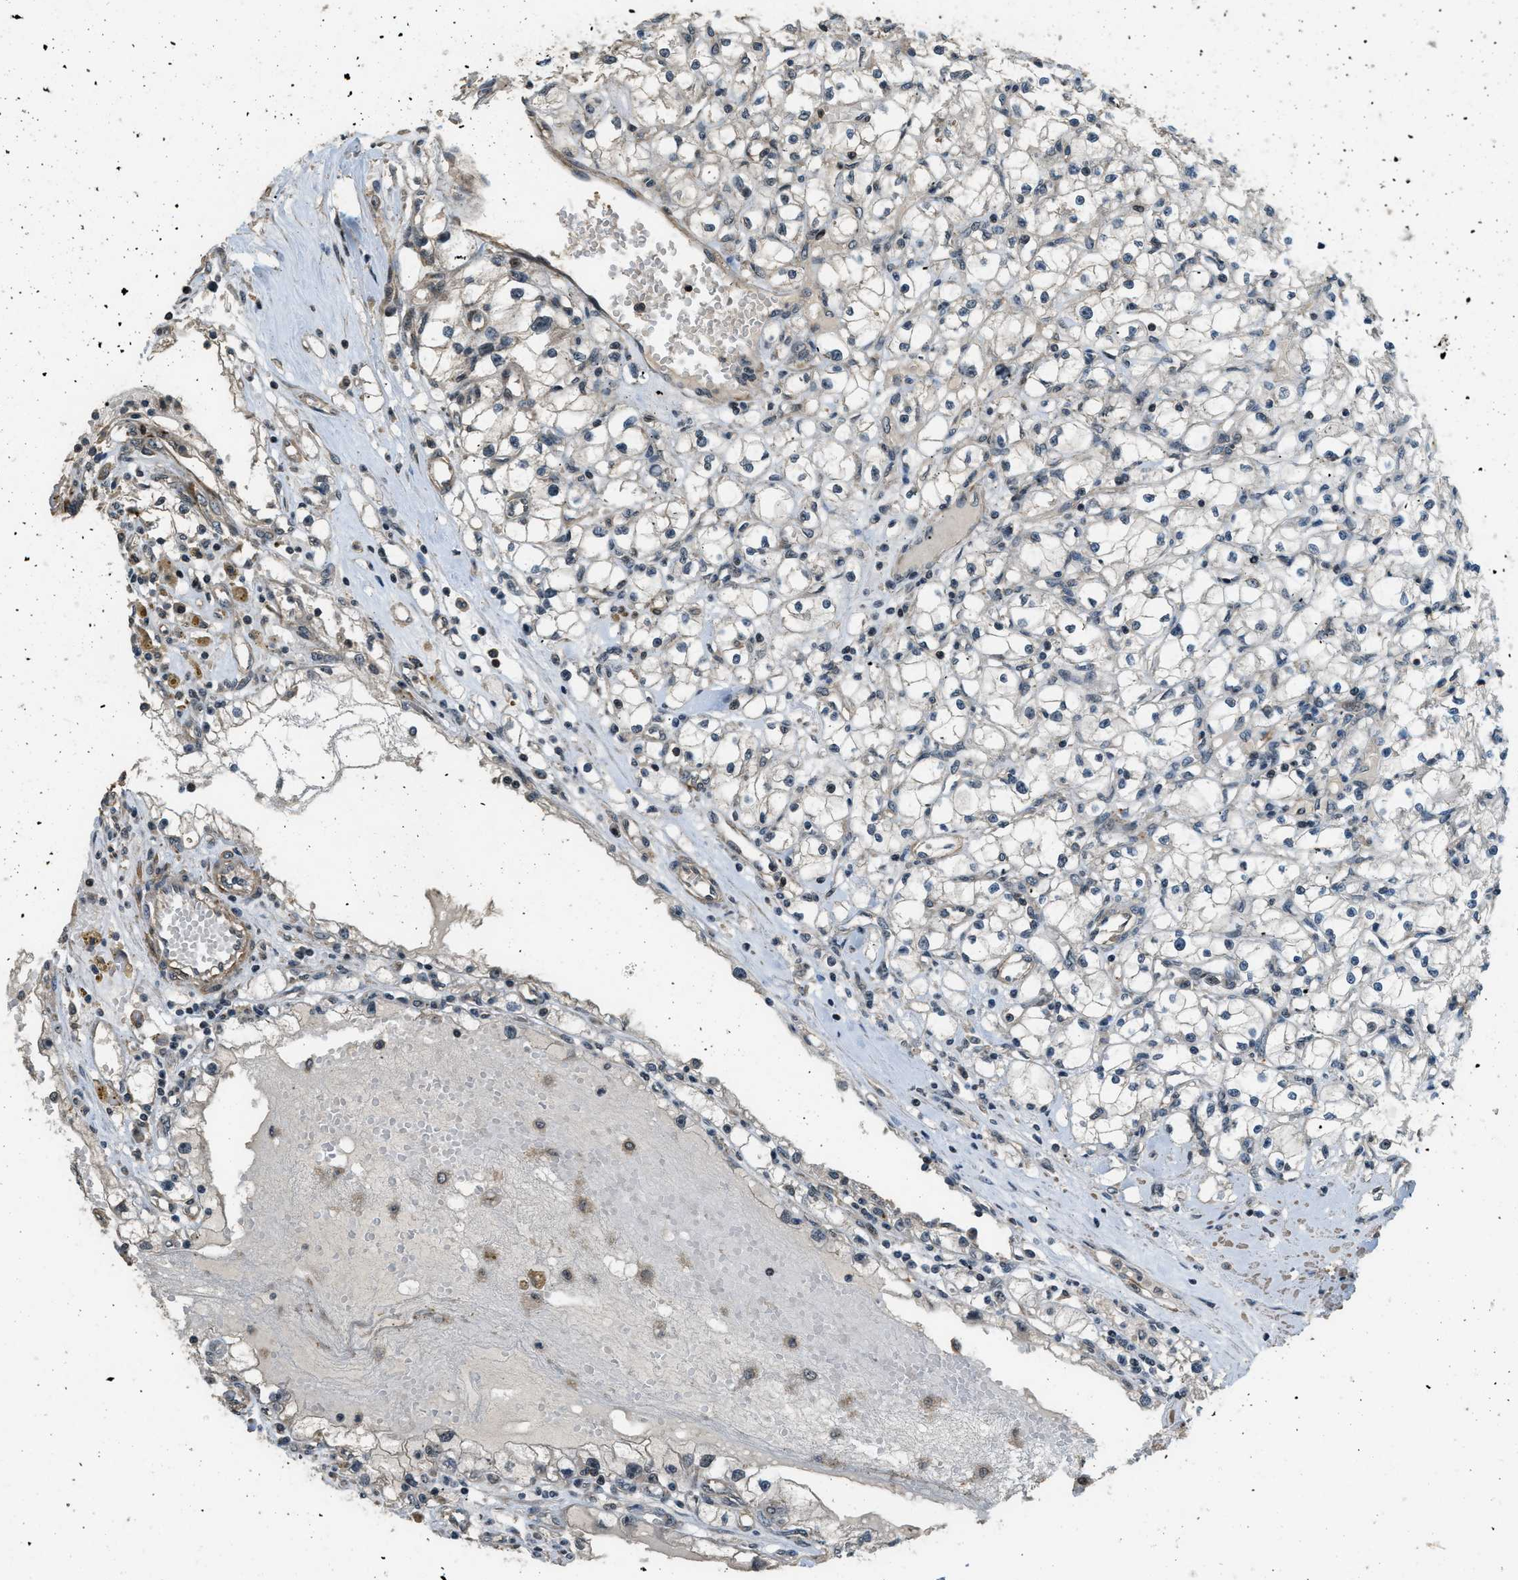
{"staining": {"intensity": "negative", "quantity": "none", "location": "none"}, "tissue": "renal cancer", "cell_type": "Tumor cells", "image_type": "cancer", "snomed": [{"axis": "morphology", "description": "Adenocarcinoma, NOS"}, {"axis": "topography", "description": "Kidney"}], "caption": "Tumor cells show no significant expression in renal adenocarcinoma.", "gene": "MED21", "patient": {"sex": "male", "age": 56}}